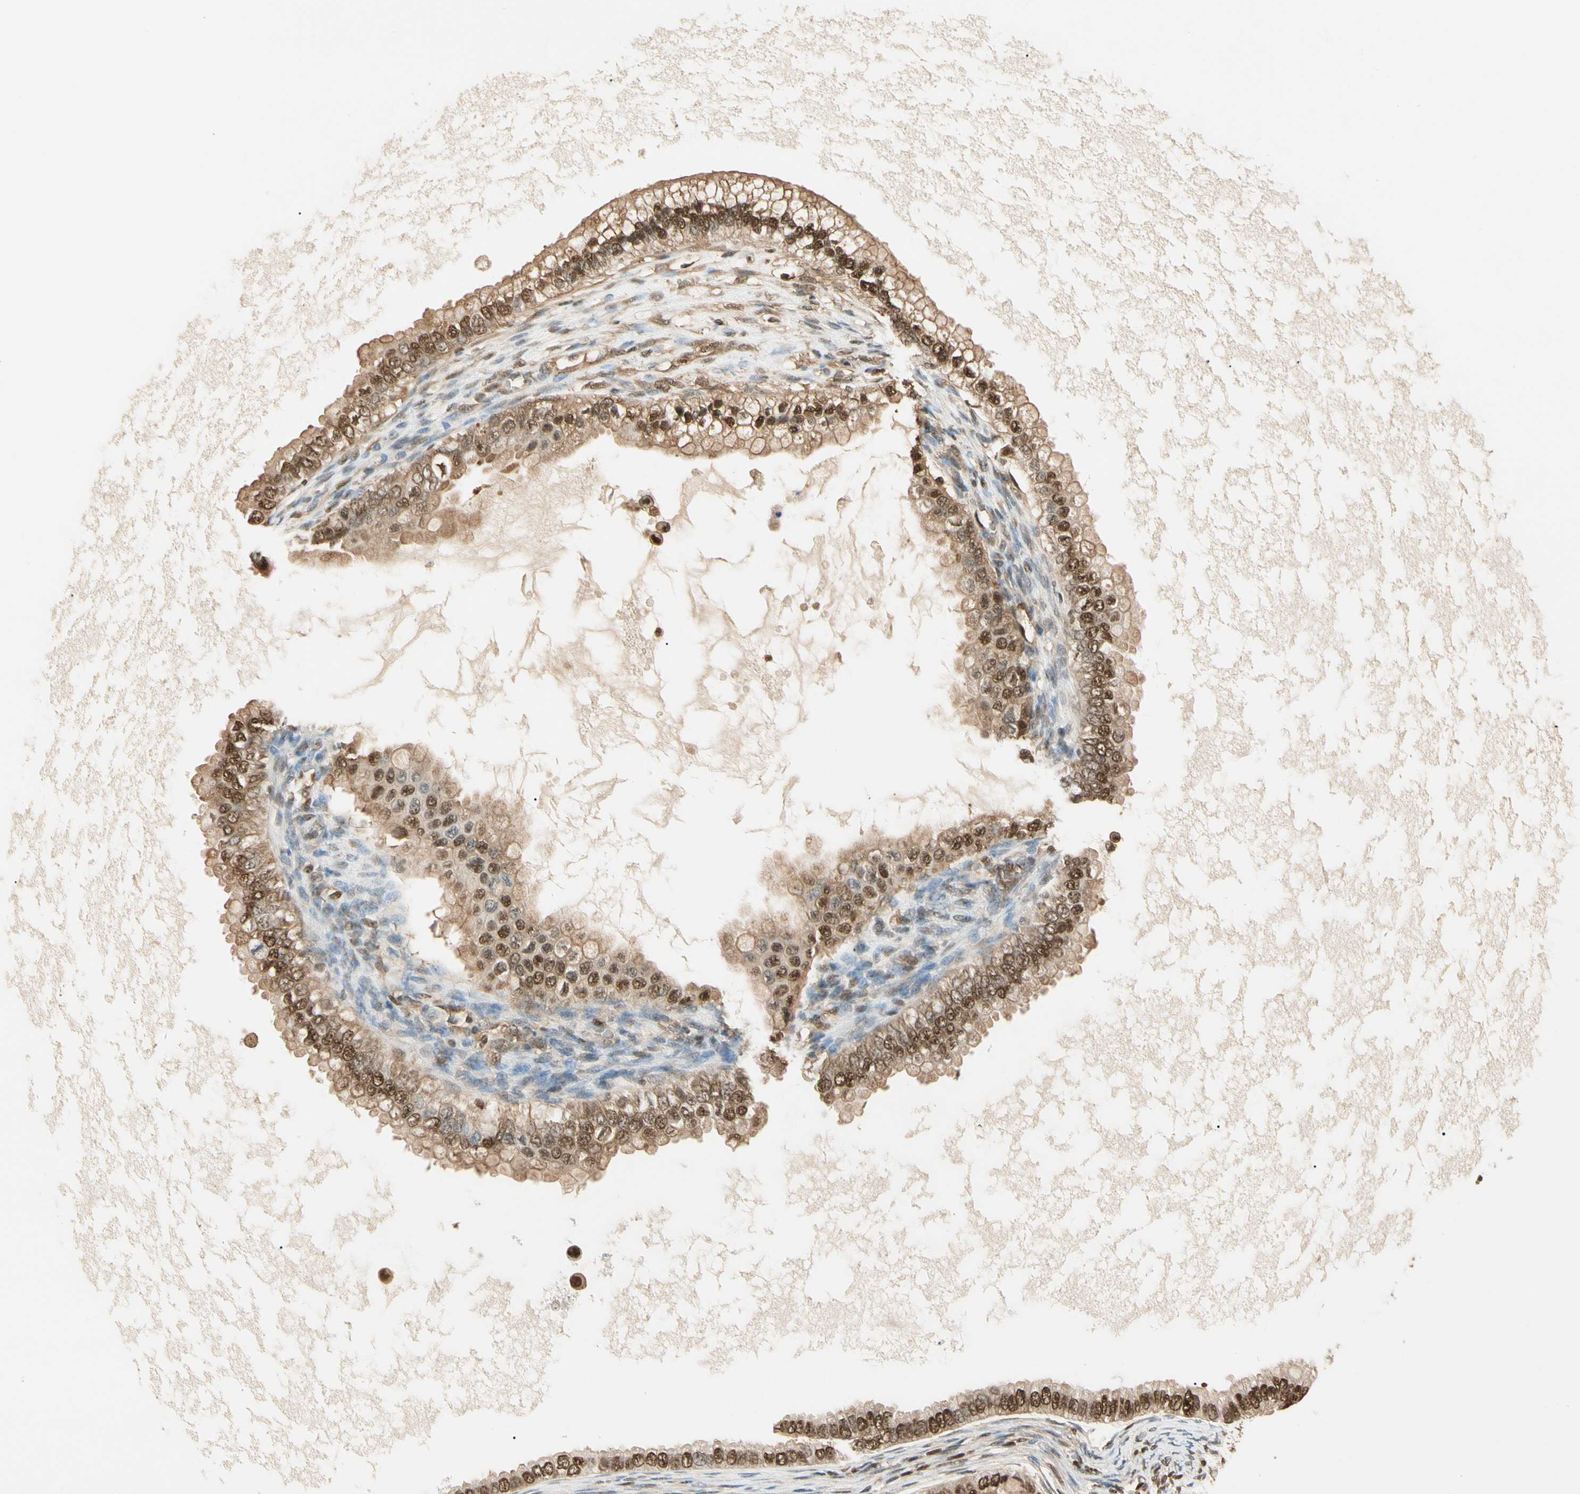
{"staining": {"intensity": "strong", "quantity": ">75%", "location": "cytoplasmic/membranous,nuclear"}, "tissue": "ovarian cancer", "cell_type": "Tumor cells", "image_type": "cancer", "snomed": [{"axis": "morphology", "description": "Cystadenocarcinoma, mucinous, NOS"}, {"axis": "topography", "description": "Ovary"}], "caption": "Protein staining of ovarian mucinous cystadenocarcinoma tissue reveals strong cytoplasmic/membranous and nuclear expression in about >75% of tumor cells.", "gene": "PNCK", "patient": {"sex": "female", "age": 80}}